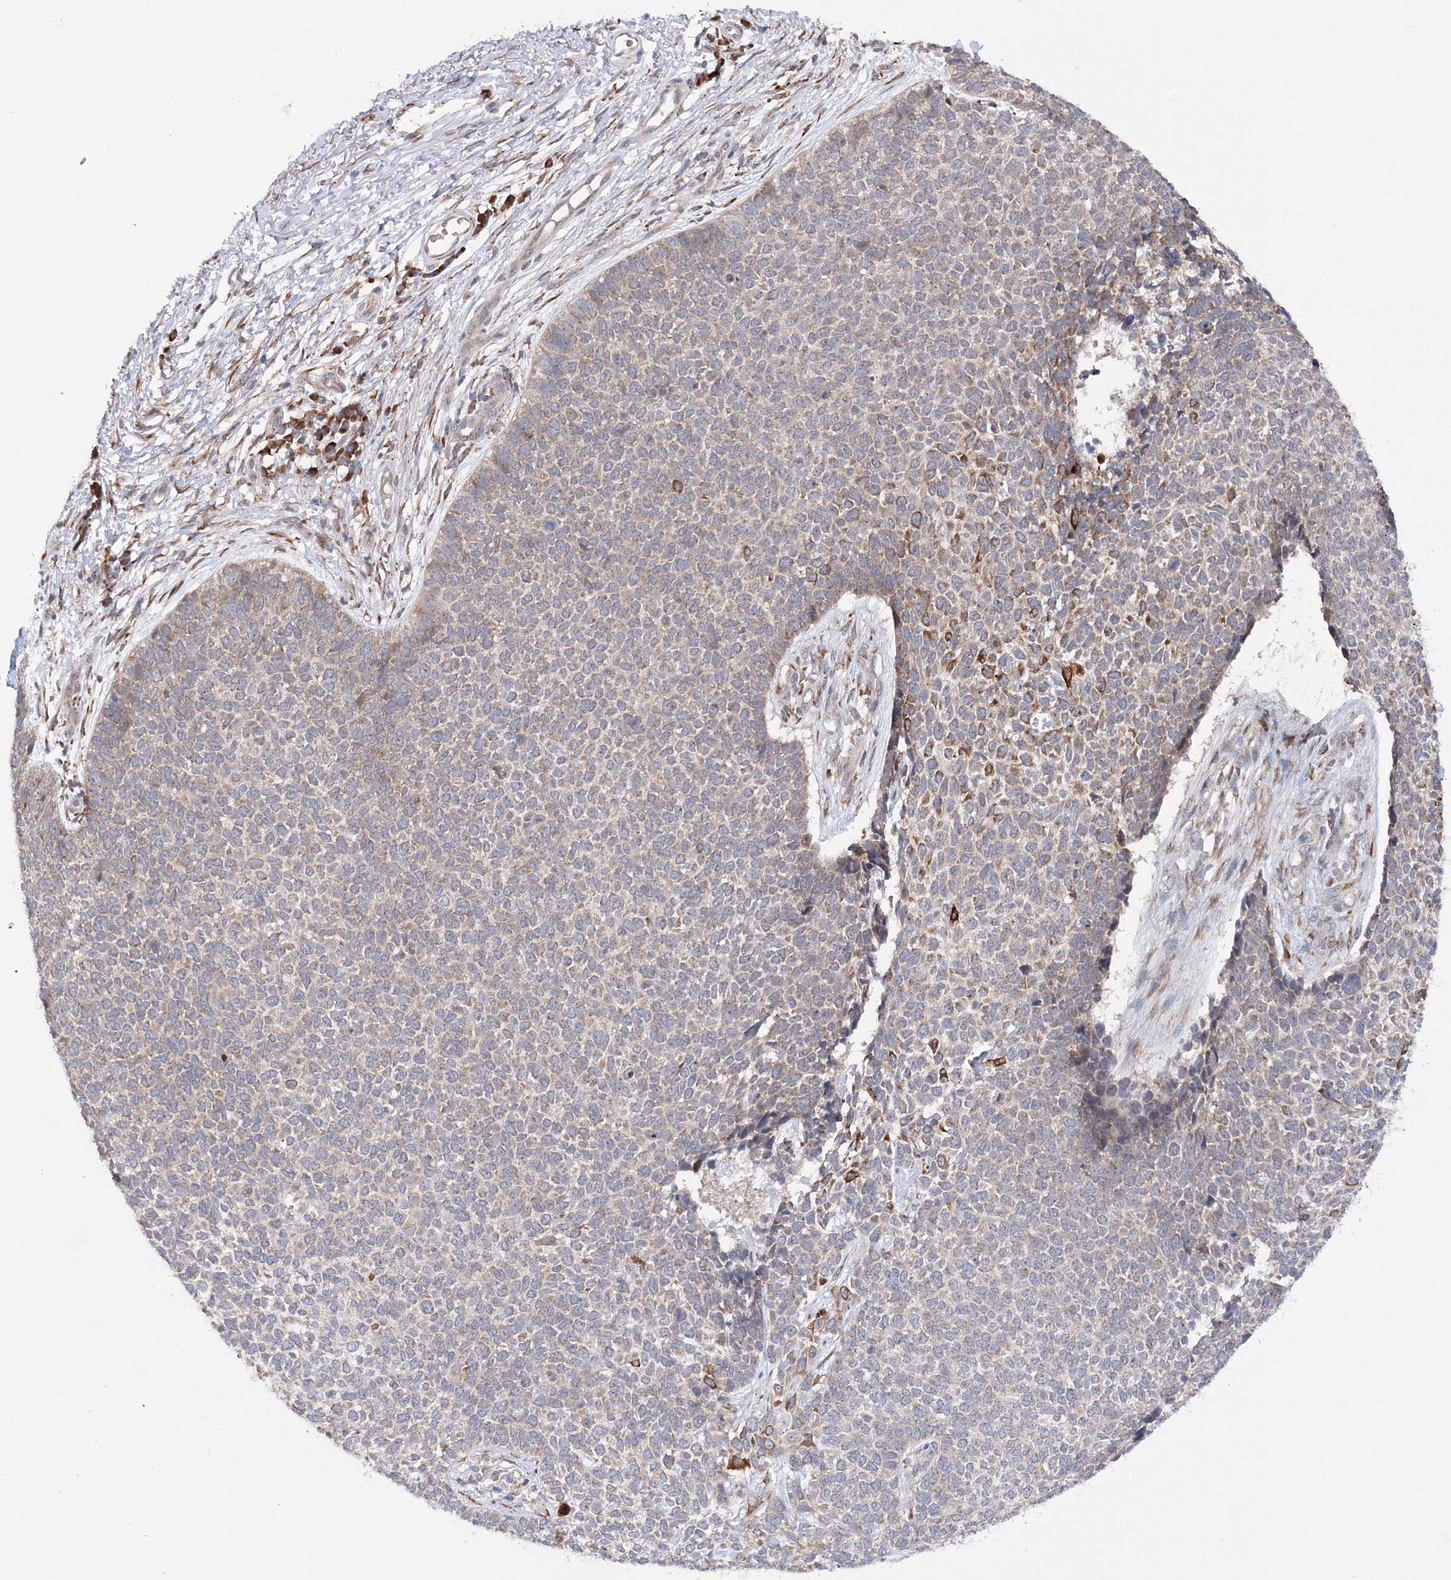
{"staining": {"intensity": "moderate", "quantity": "<25%", "location": "cytoplasmic/membranous"}, "tissue": "skin cancer", "cell_type": "Tumor cells", "image_type": "cancer", "snomed": [{"axis": "morphology", "description": "Basal cell carcinoma"}, {"axis": "topography", "description": "Skin"}], "caption": "Human basal cell carcinoma (skin) stained with a protein marker reveals moderate staining in tumor cells.", "gene": "DIS3L2", "patient": {"sex": "female", "age": 84}}